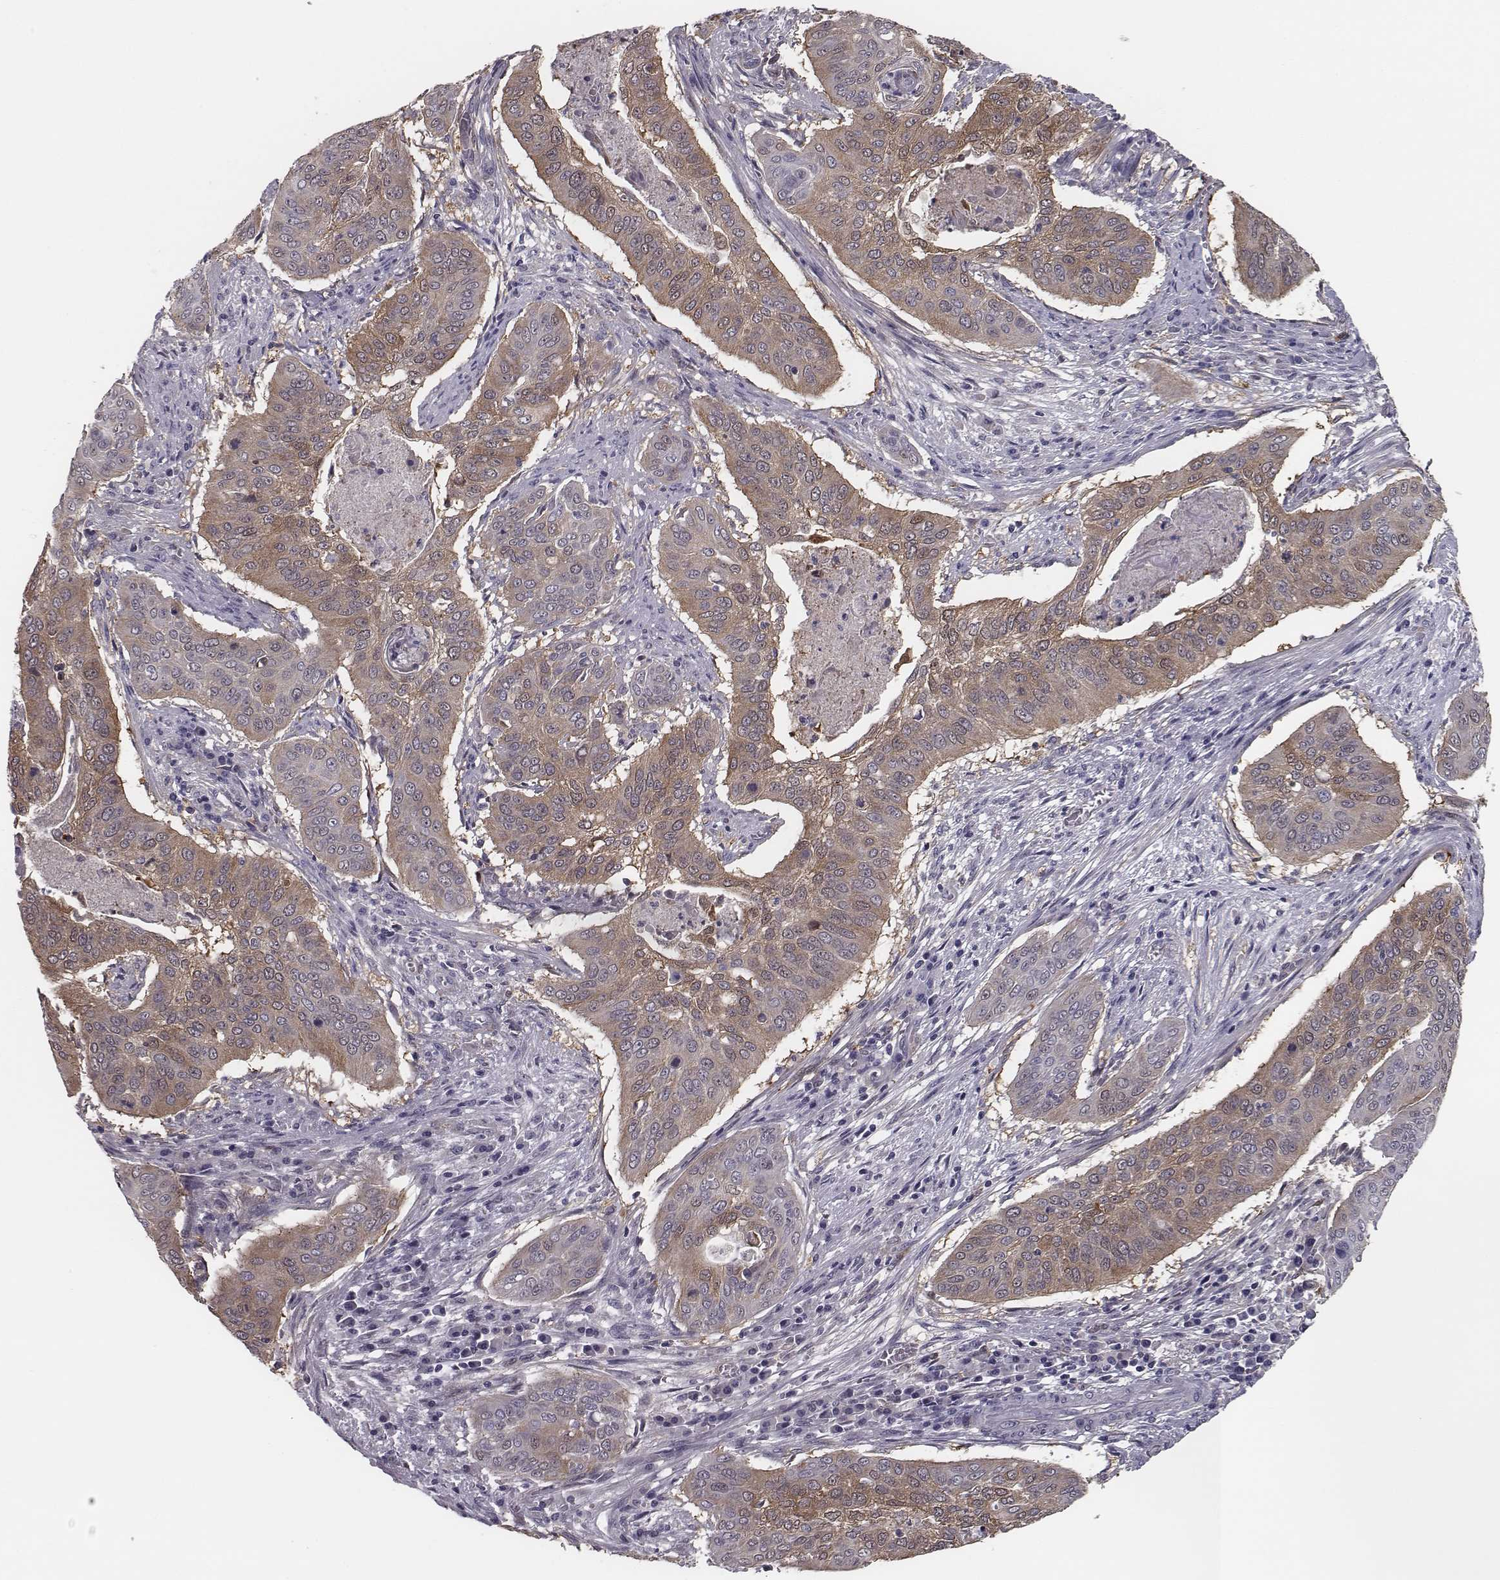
{"staining": {"intensity": "weak", "quantity": ">75%", "location": "cytoplasmic/membranous"}, "tissue": "cervical cancer", "cell_type": "Tumor cells", "image_type": "cancer", "snomed": [{"axis": "morphology", "description": "Squamous cell carcinoma, NOS"}, {"axis": "topography", "description": "Cervix"}], "caption": "High-power microscopy captured an immunohistochemistry (IHC) photomicrograph of cervical cancer, revealing weak cytoplasmic/membranous positivity in approximately >75% of tumor cells. The protein is shown in brown color, while the nuclei are stained blue.", "gene": "ISYNA1", "patient": {"sex": "female", "age": 39}}